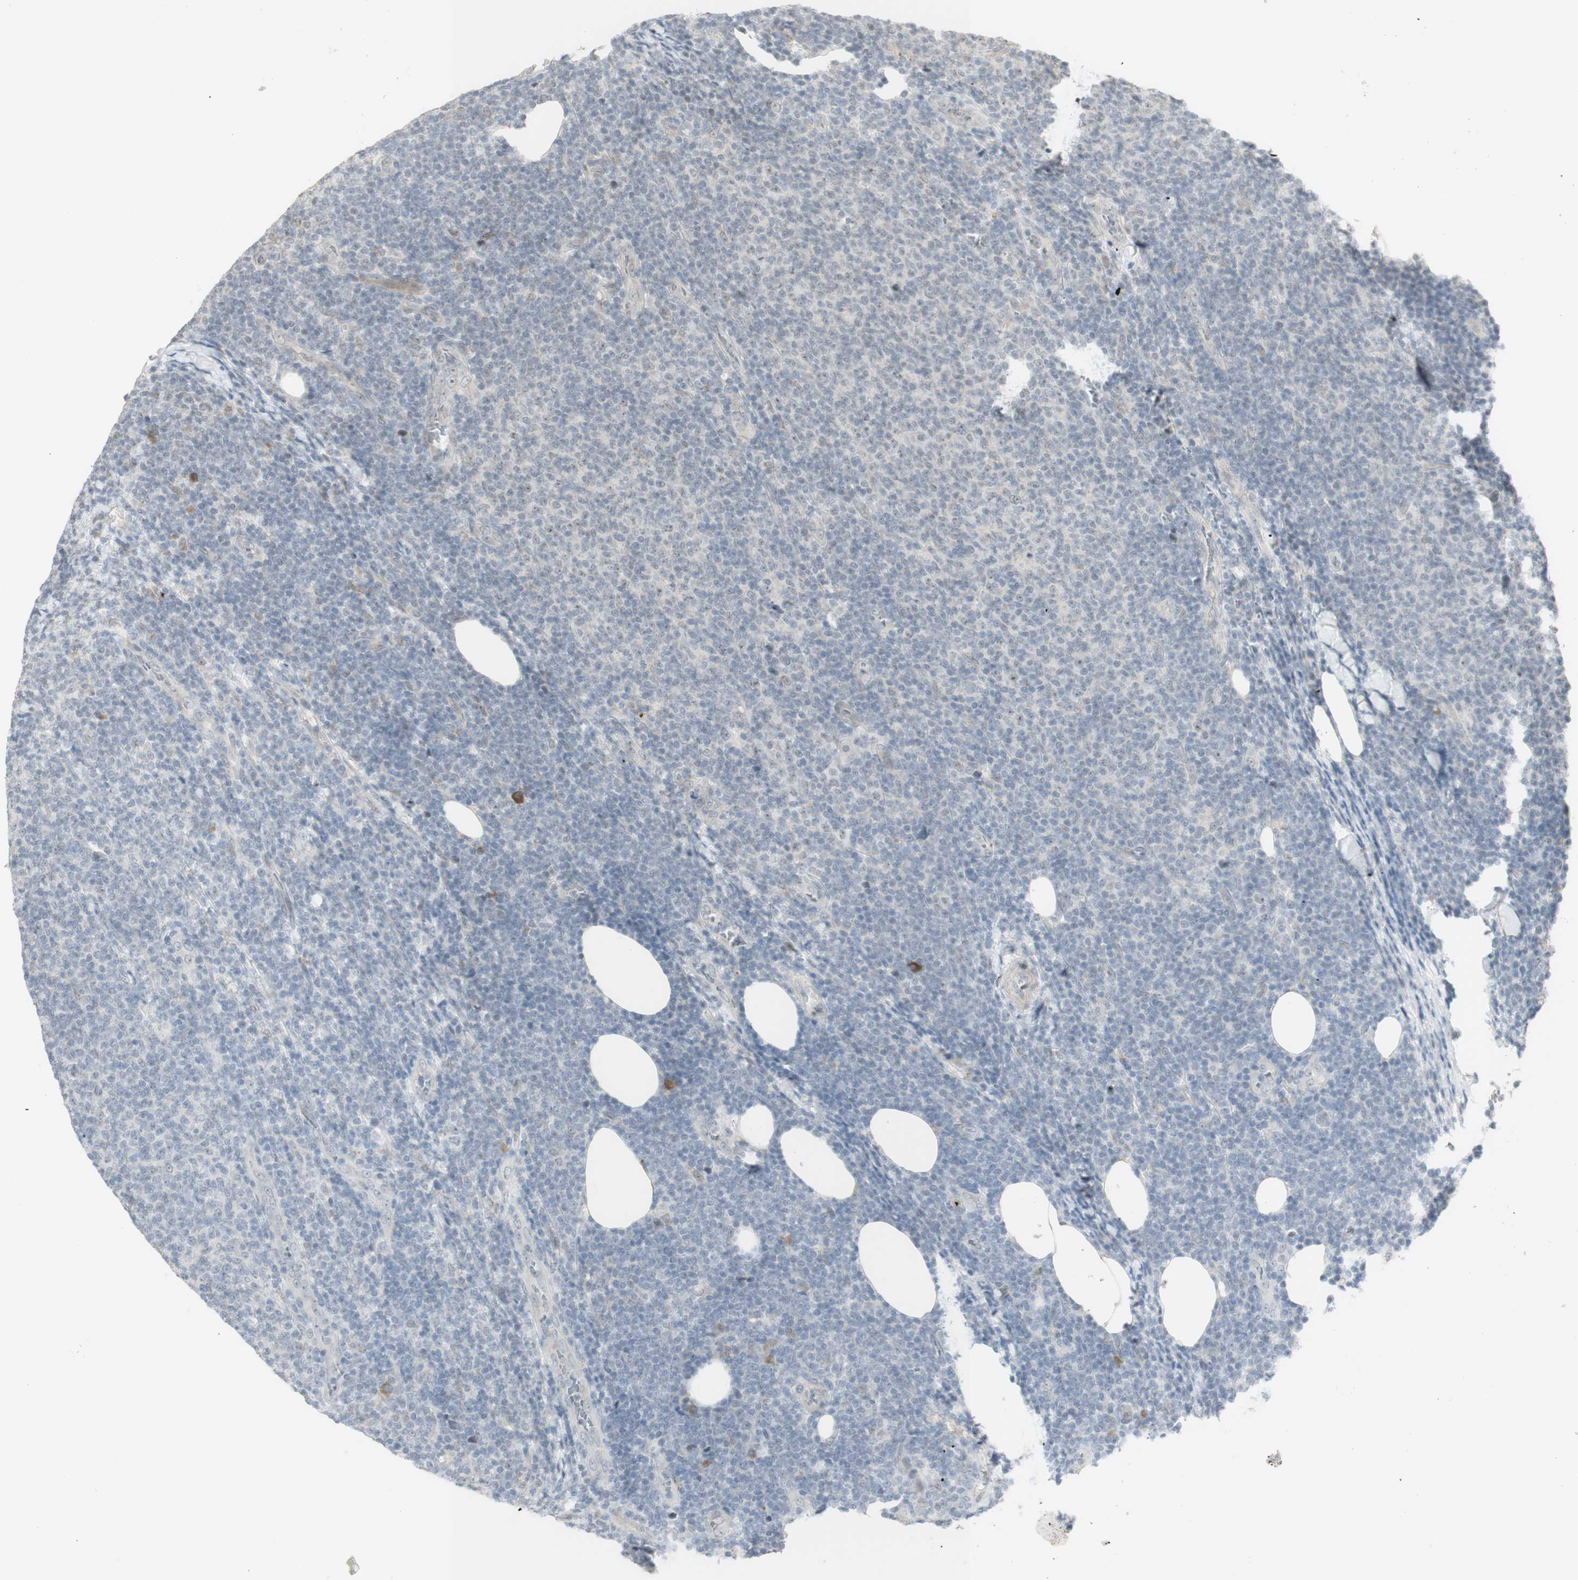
{"staining": {"intensity": "negative", "quantity": "none", "location": "none"}, "tissue": "lymphoma", "cell_type": "Tumor cells", "image_type": "cancer", "snomed": [{"axis": "morphology", "description": "Malignant lymphoma, non-Hodgkin's type, Low grade"}, {"axis": "topography", "description": "Lymph node"}], "caption": "An image of low-grade malignant lymphoma, non-Hodgkin's type stained for a protein reveals no brown staining in tumor cells.", "gene": "PLCD4", "patient": {"sex": "male", "age": 66}}